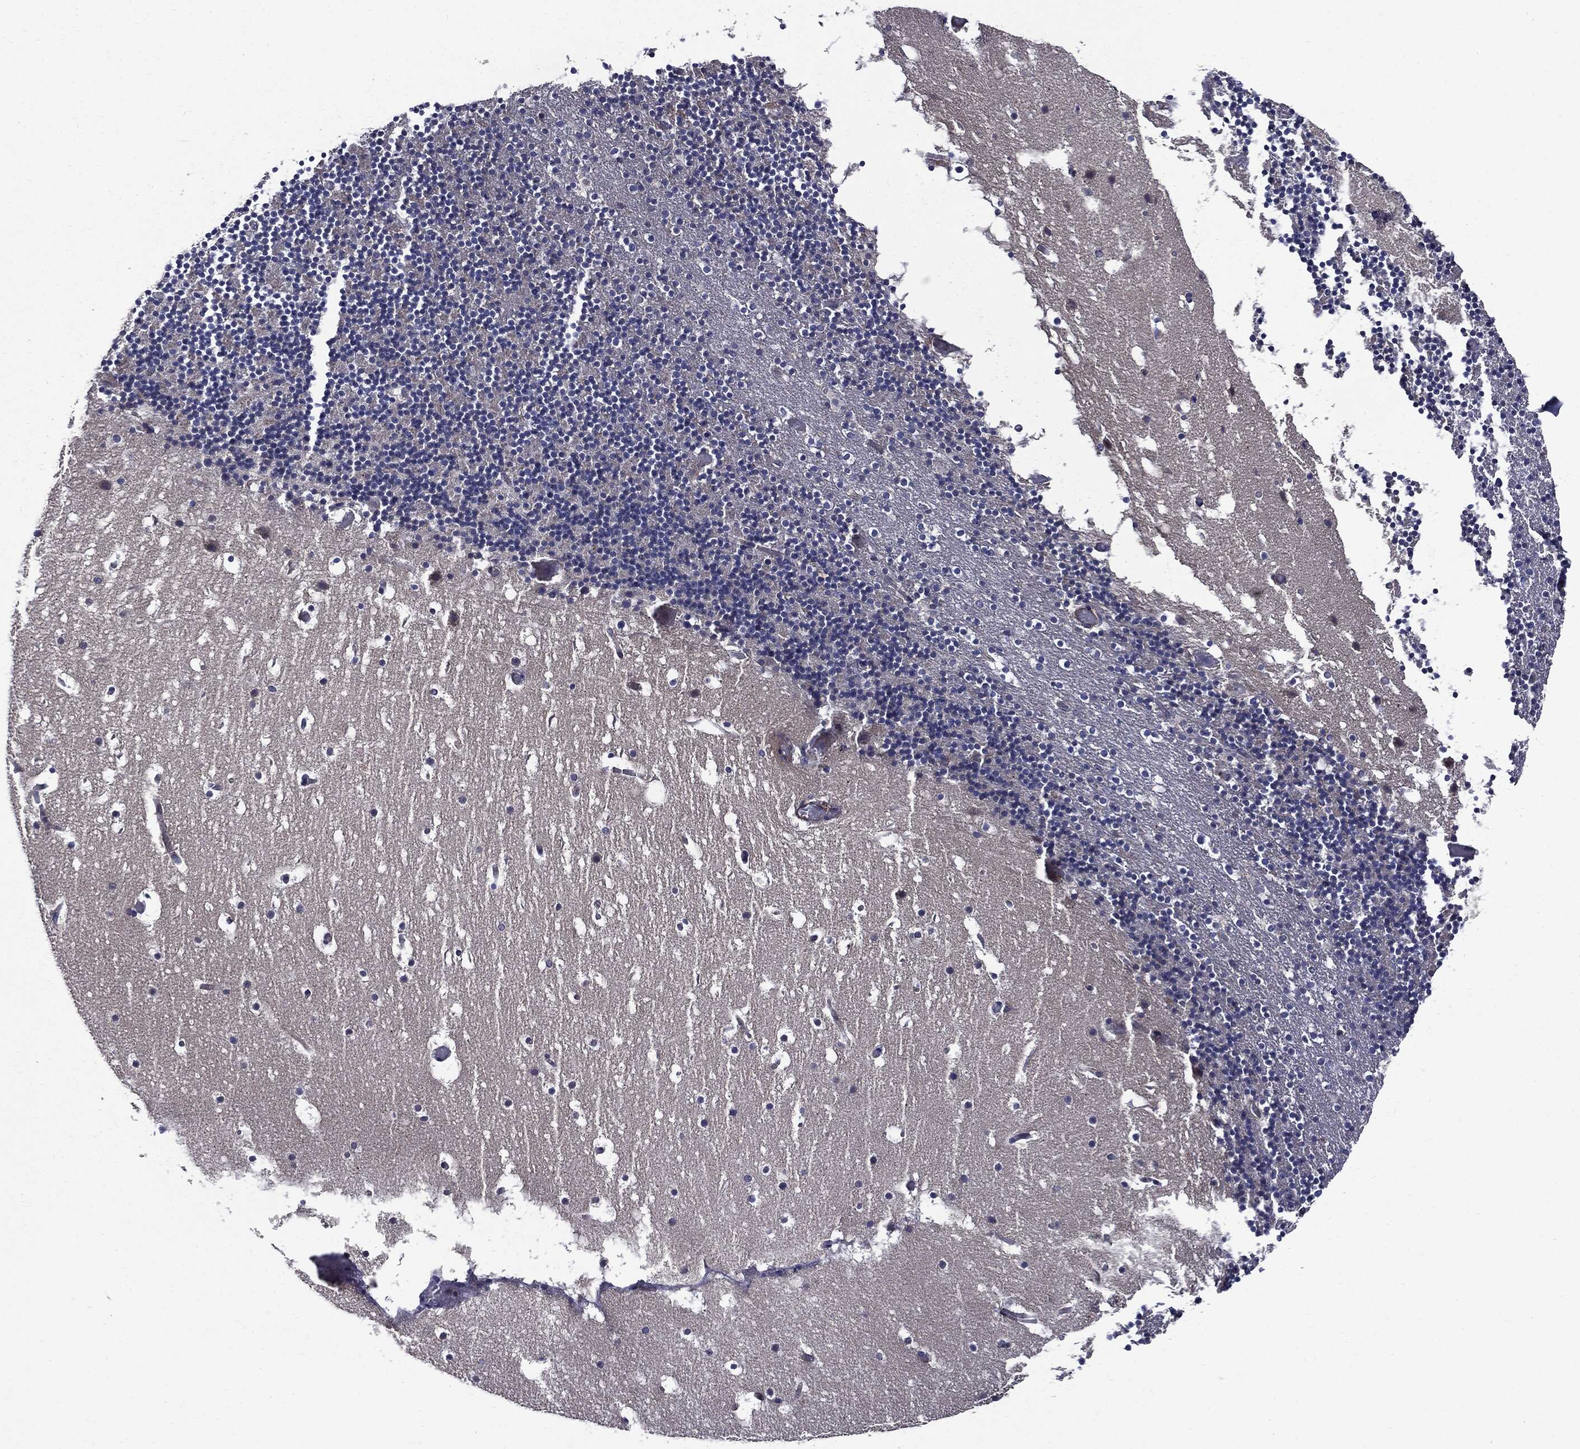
{"staining": {"intensity": "negative", "quantity": "none", "location": "none"}, "tissue": "cerebellum", "cell_type": "Cells in granular layer", "image_type": "normal", "snomed": [{"axis": "morphology", "description": "Normal tissue, NOS"}, {"axis": "topography", "description": "Cerebellum"}], "caption": "Cerebellum stained for a protein using immunohistochemistry exhibits no expression cells in granular layer.", "gene": "PDCD6IP", "patient": {"sex": "male", "age": 37}}